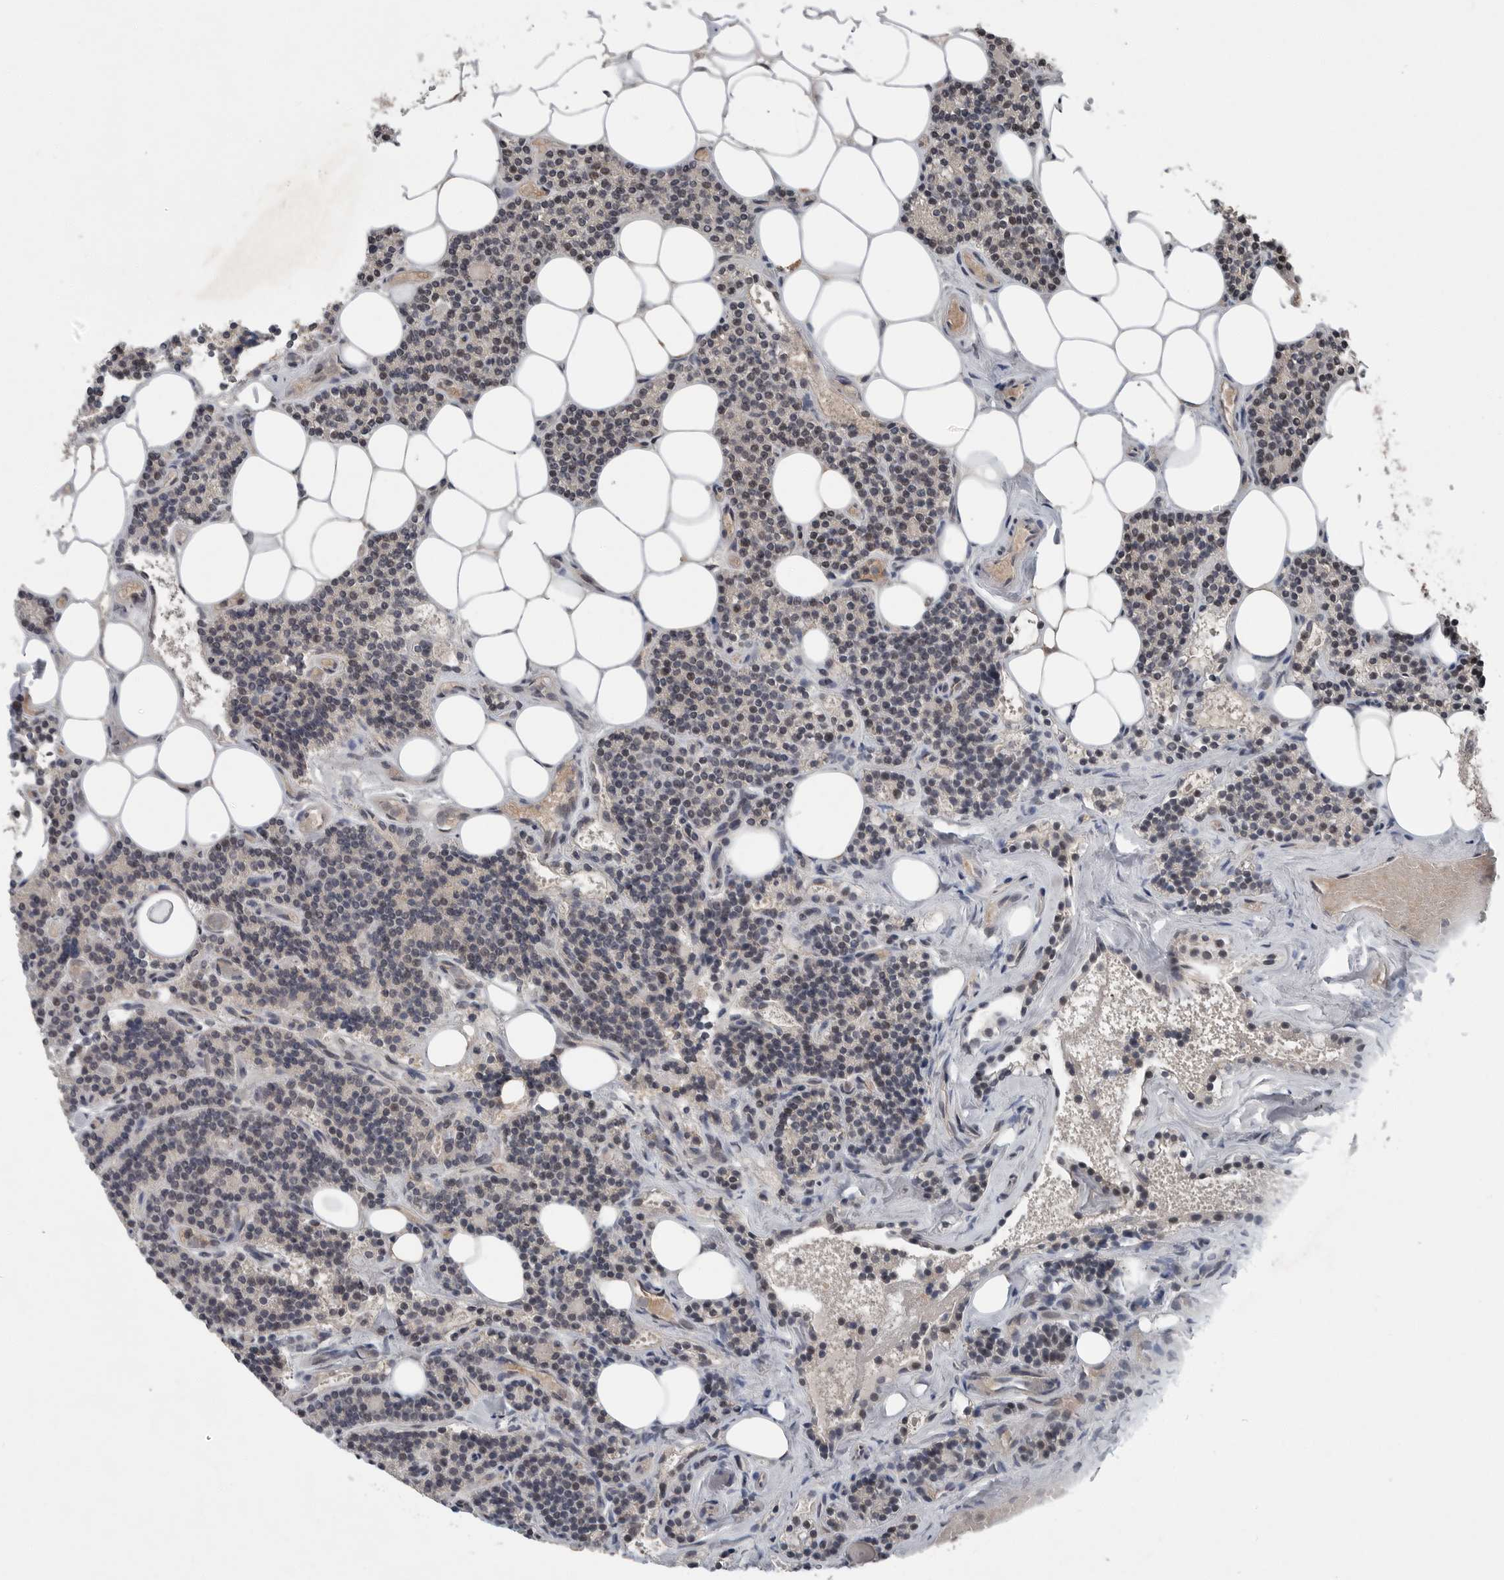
{"staining": {"intensity": "negative", "quantity": "none", "location": "none"}, "tissue": "parathyroid gland", "cell_type": "Glandular cells", "image_type": "normal", "snomed": [{"axis": "morphology", "description": "Normal tissue, NOS"}, {"axis": "topography", "description": "Parathyroid gland"}], "caption": "This is a photomicrograph of IHC staining of benign parathyroid gland, which shows no expression in glandular cells.", "gene": "SCP2", "patient": {"sex": "female", "age": 43}}